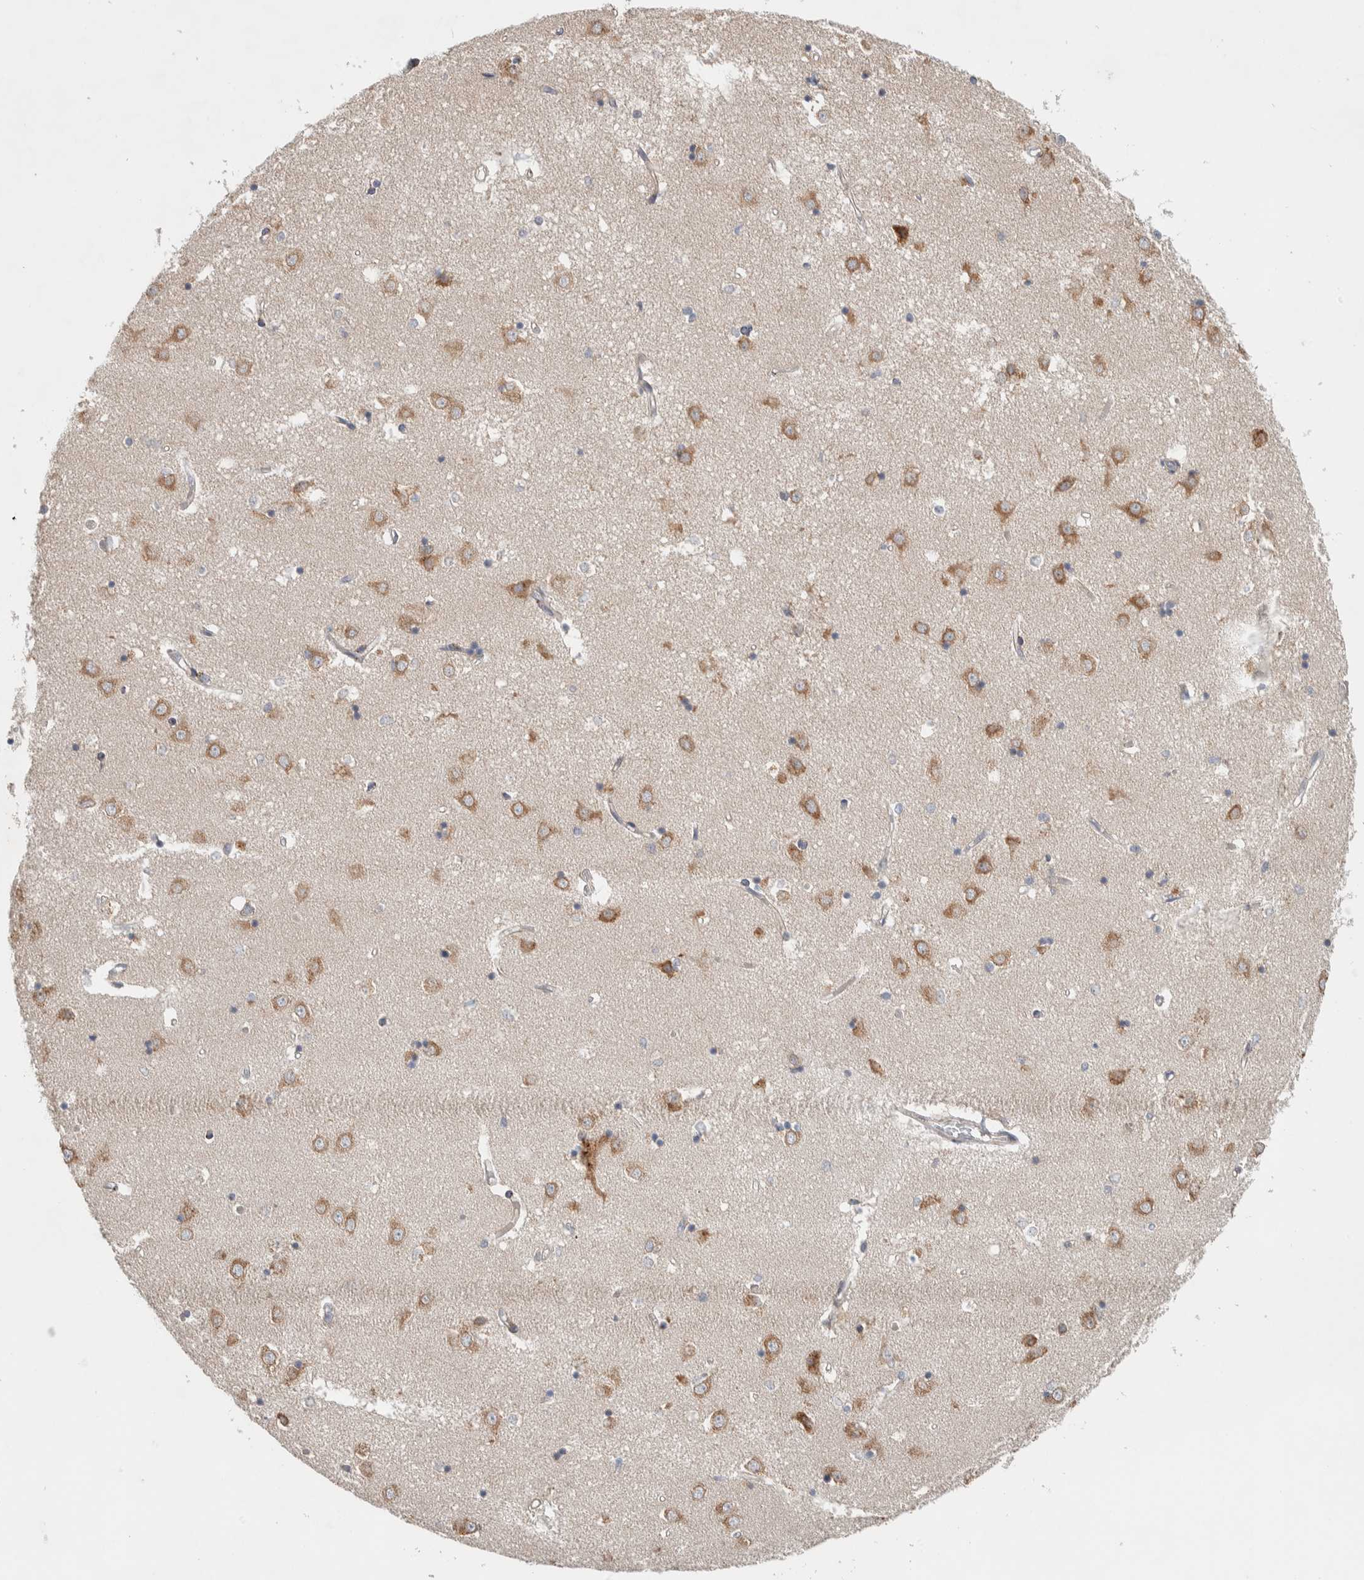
{"staining": {"intensity": "weak", "quantity": "<25%", "location": "cytoplasmic/membranous"}, "tissue": "caudate", "cell_type": "Glial cells", "image_type": "normal", "snomed": [{"axis": "morphology", "description": "Normal tissue, NOS"}, {"axis": "topography", "description": "Lateral ventricle wall"}], "caption": "Immunohistochemistry (IHC) histopathology image of benign caudate: human caudate stained with DAB reveals no significant protein expression in glial cells.", "gene": "ADCY8", "patient": {"sex": "male", "age": 45}}